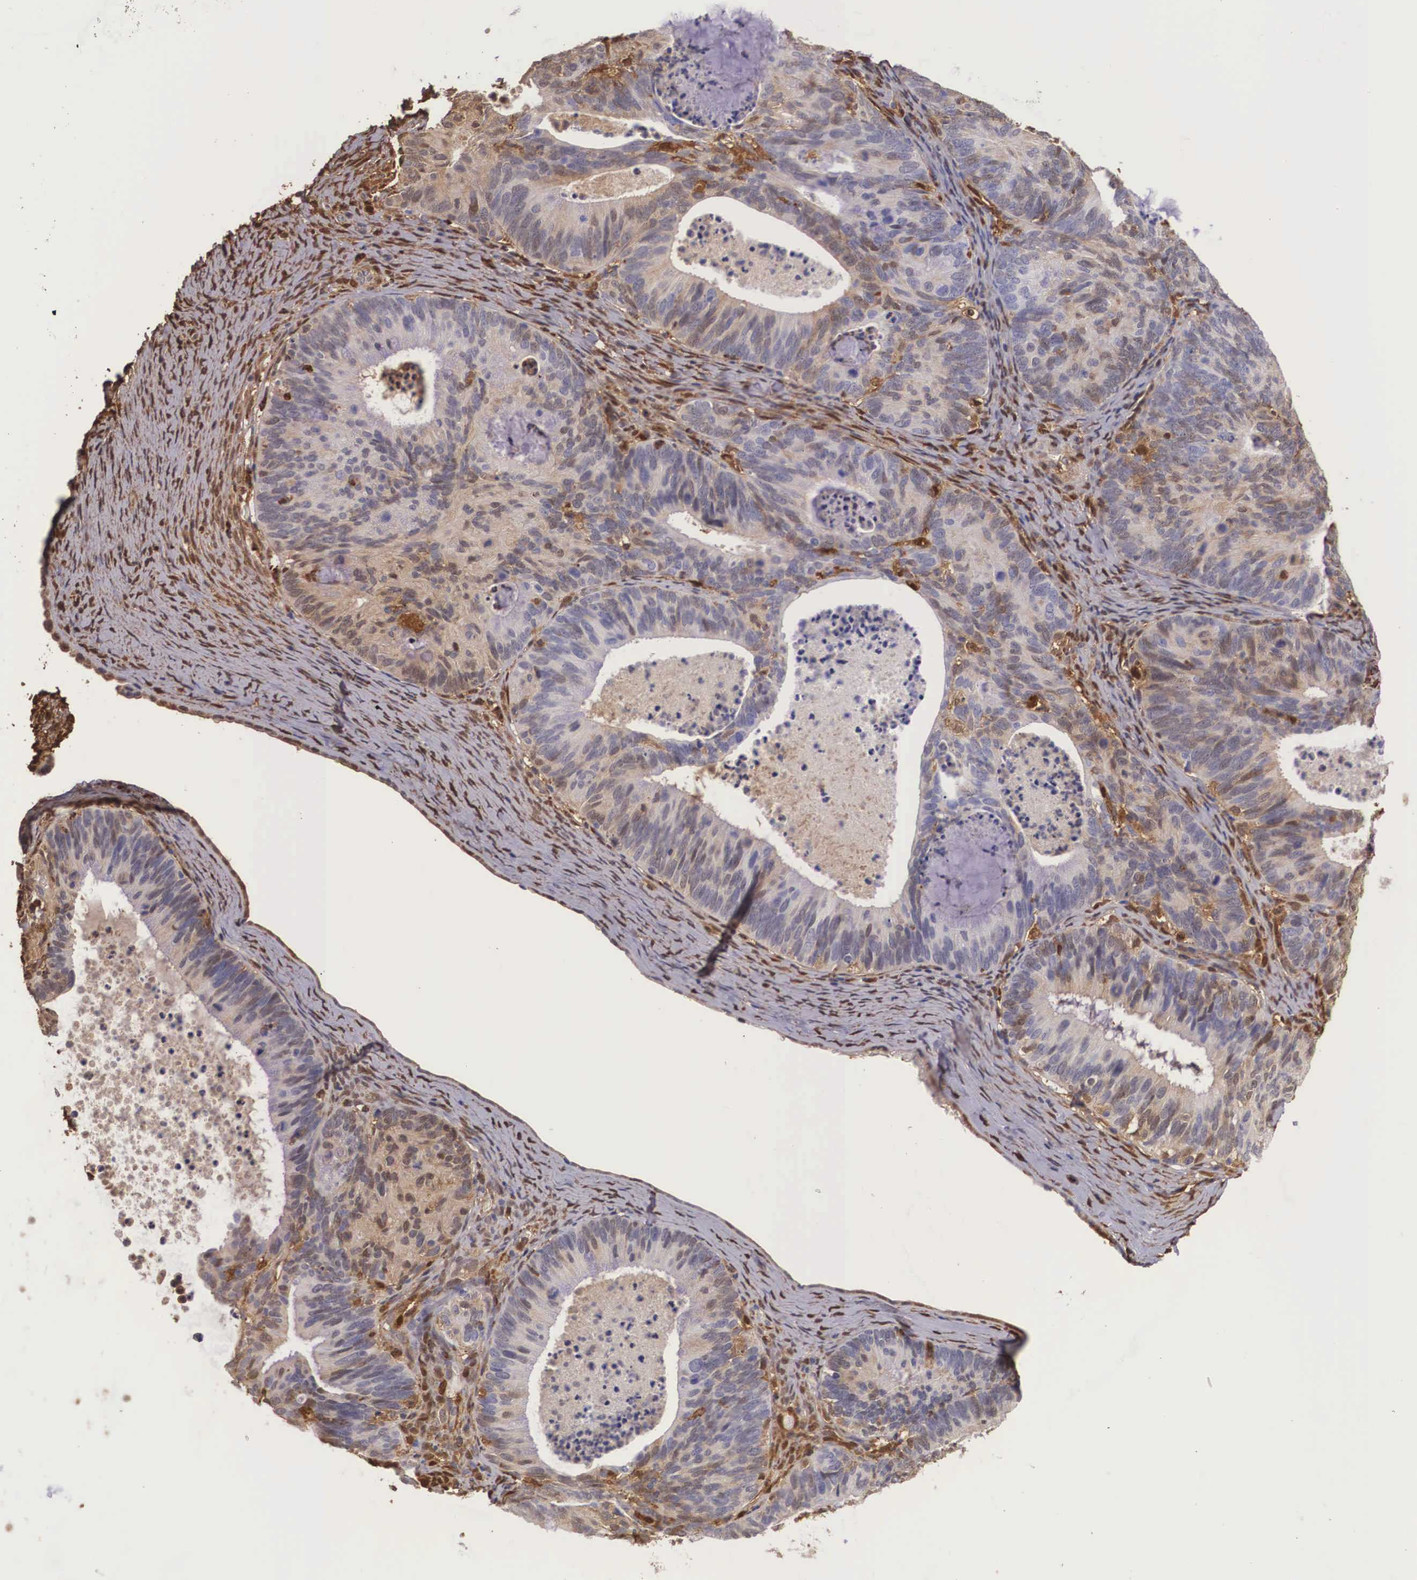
{"staining": {"intensity": "negative", "quantity": "none", "location": "none"}, "tissue": "ovarian cancer", "cell_type": "Tumor cells", "image_type": "cancer", "snomed": [{"axis": "morphology", "description": "Carcinoma, endometroid"}, {"axis": "topography", "description": "Ovary"}], "caption": "Image shows no significant protein positivity in tumor cells of ovarian cancer.", "gene": "LGALS1", "patient": {"sex": "female", "age": 52}}